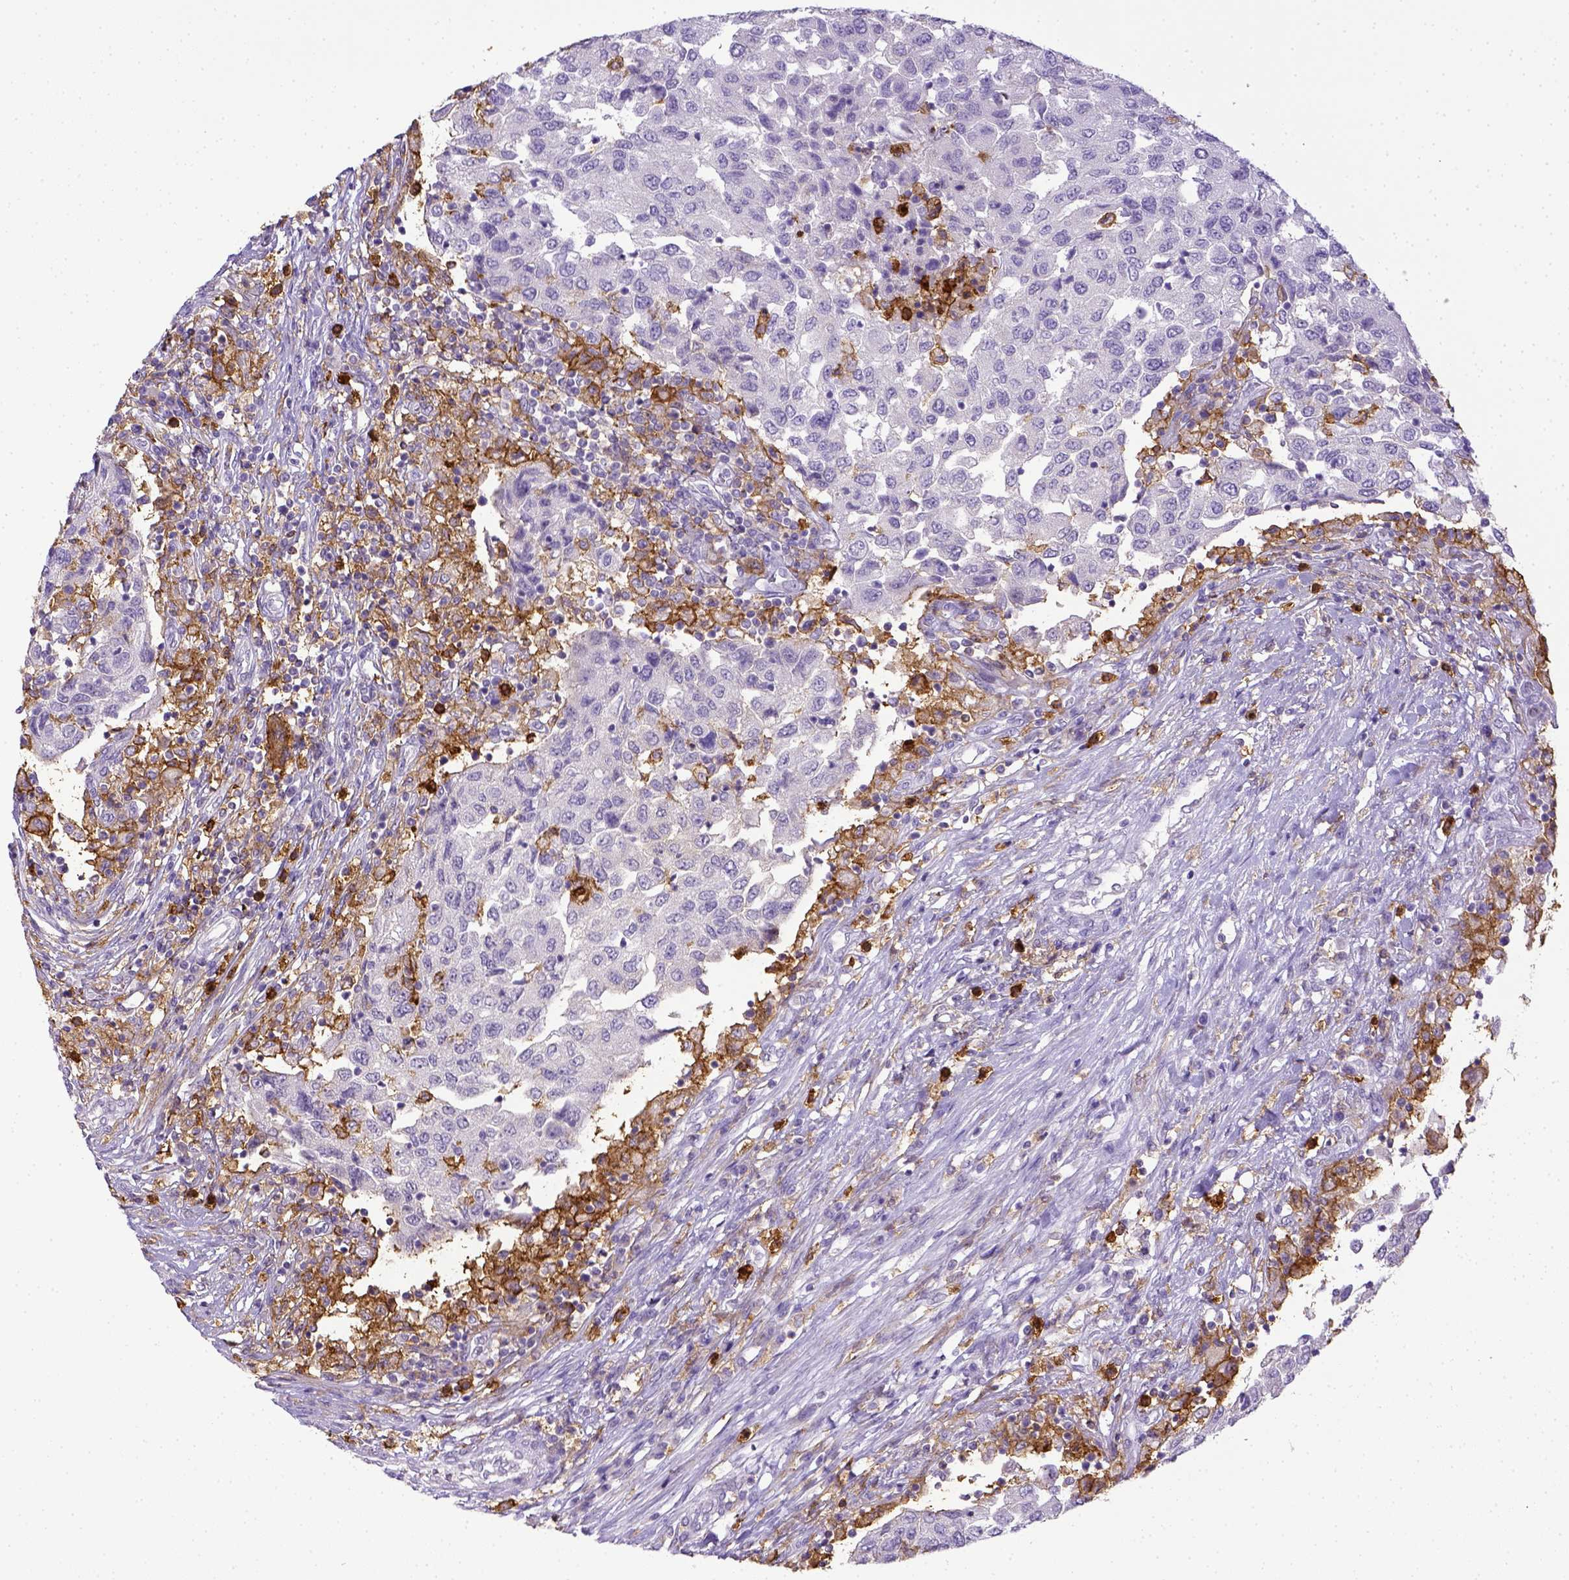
{"staining": {"intensity": "negative", "quantity": "none", "location": "none"}, "tissue": "urothelial cancer", "cell_type": "Tumor cells", "image_type": "cancer", "snomed": [{"axis": "morphology", "description": "Urothelial carcinoma, High grade"}, {"axis": "topography", "description": "Urinary bladder"}], "caption": "Protein analysis of urothelial carcinoma (high-grade) shows no significant positivity in tumor cells.", "gene": "ITGAM", "patient": {"sex": "female", "age": 78}}